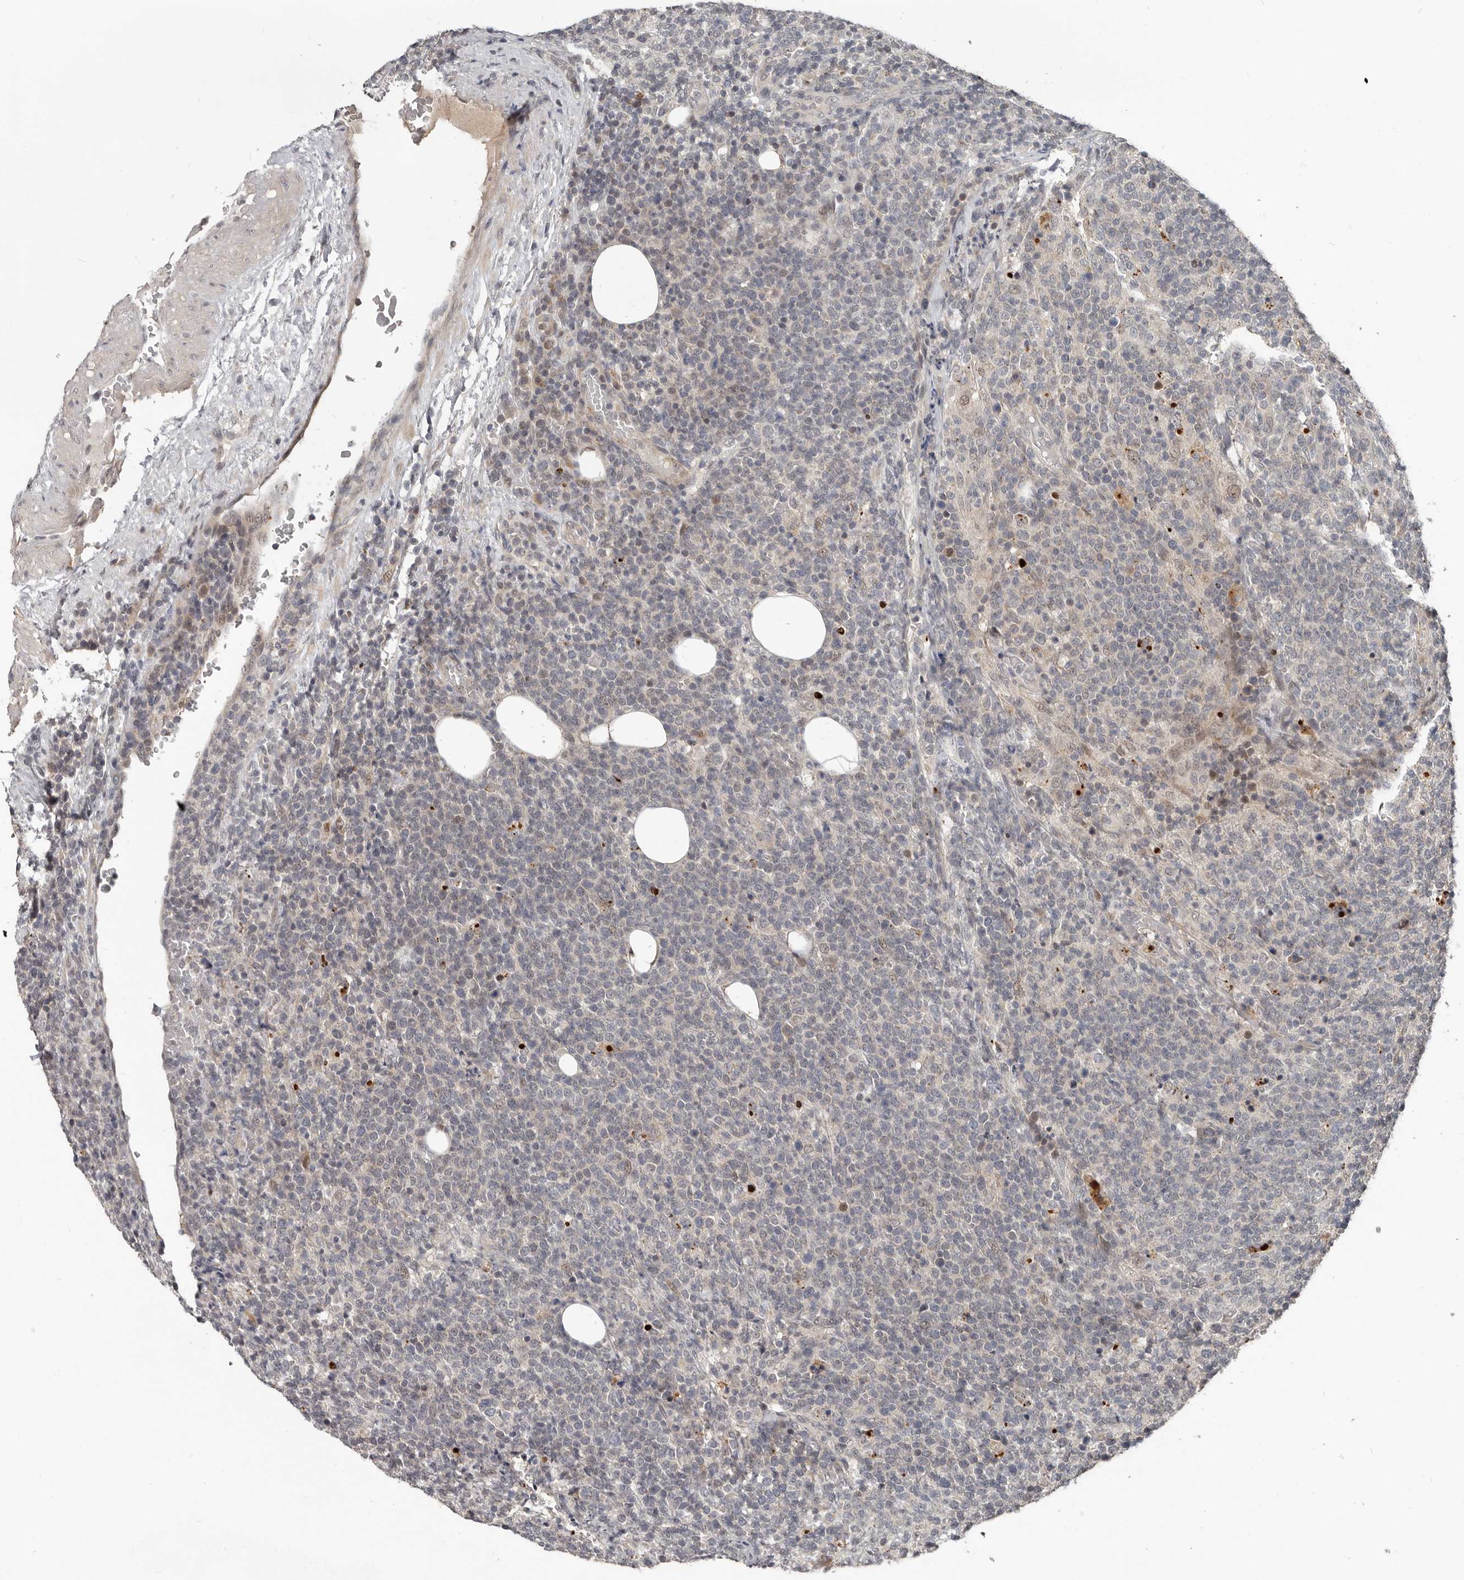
{"staining": {"intensity": "negative", "quantity": "none", "location": "none"}, "tissue": "lymphoma", "cell_type": "Tumor cells", "image_type": "cancer", "snomed": [{"axis": "morphology", "description": "Malignant lymphoma, non-Hodgkin's type, High grade"}, {"axis": "topography", "description": "Lymph node"}], "caption": "Immunohistochemical staining of human lymphoma reveals no significant staining in tumor cells. (IHC, brightfield microscopy, high magnification).", "gene": "APOL6", "patient": {"sex": "male", "age": 61}}